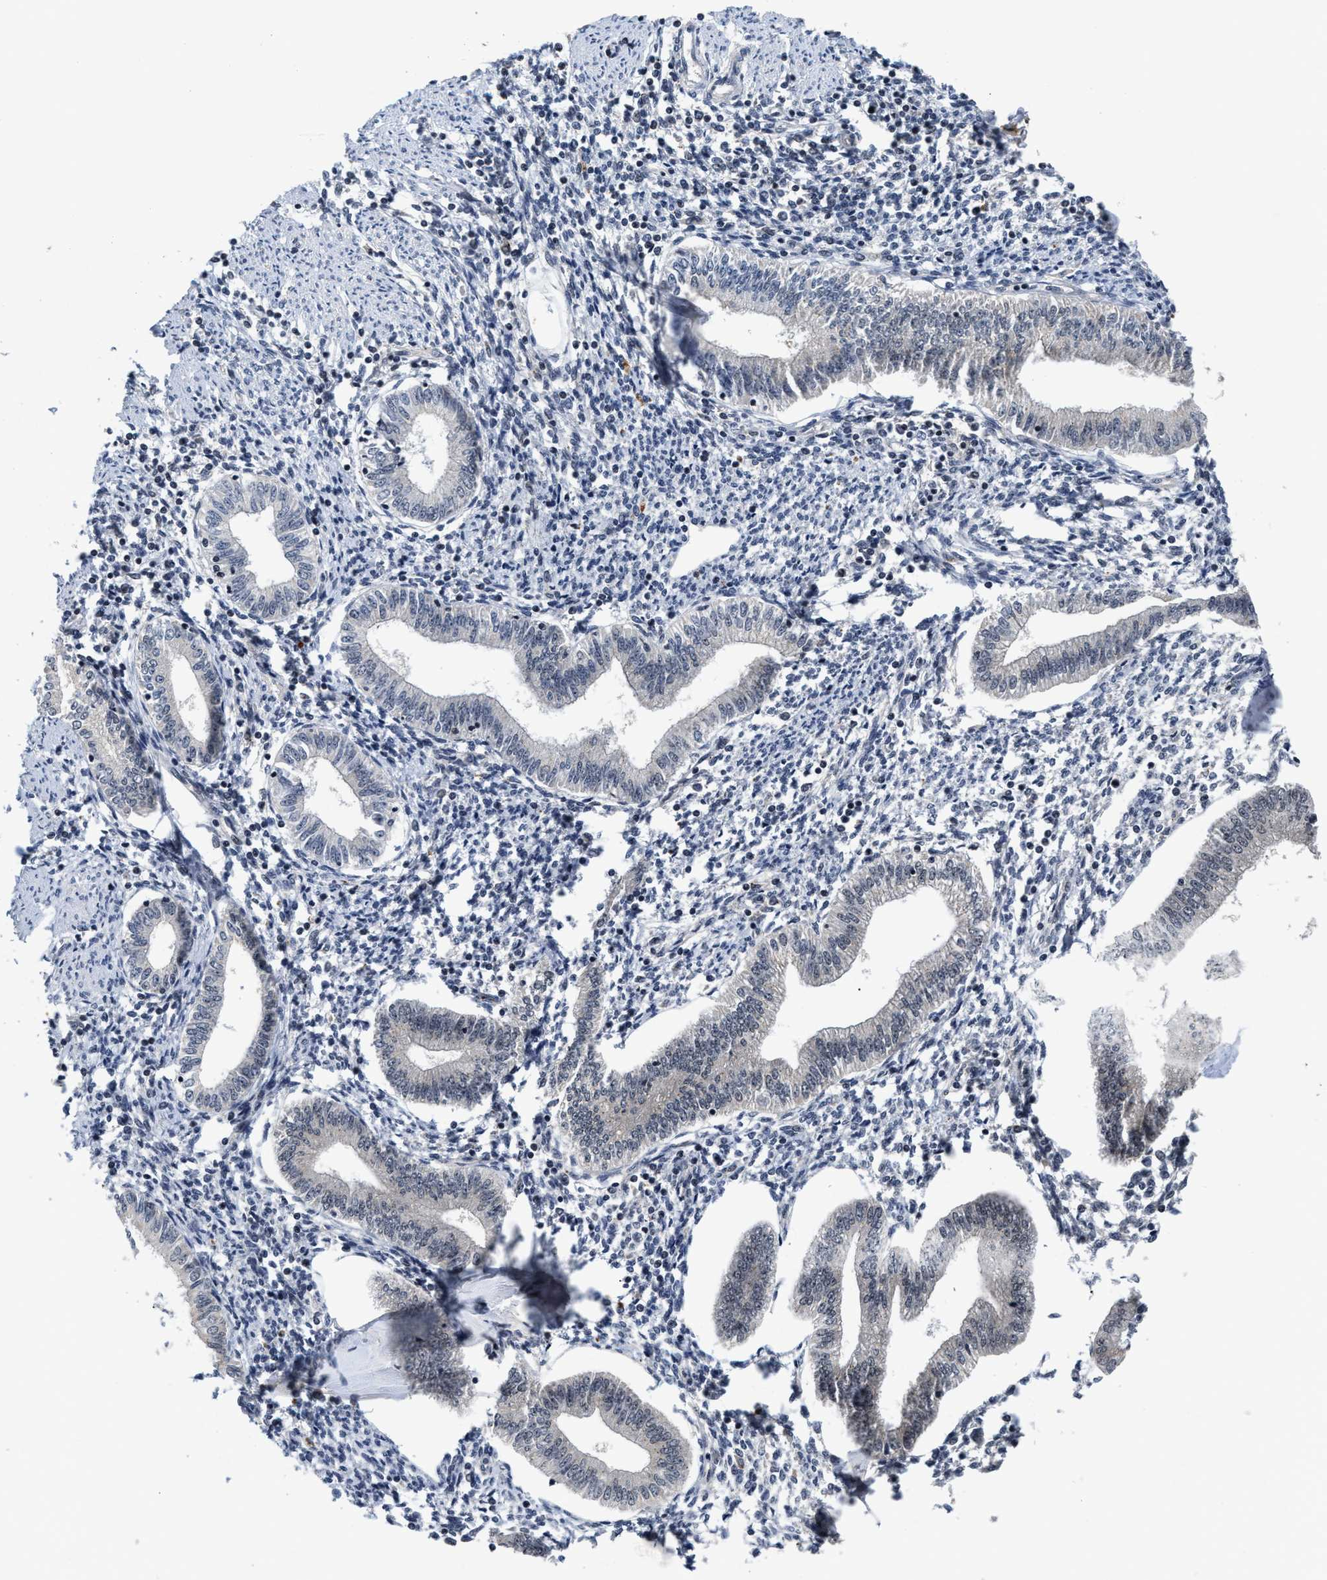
{"staining": {"intensity": "strong", "quantity": "25%-75%", "location": "nuclear"}, "tissue": "endometrium", "cell_type": "Cells in endometrial stroma", "image_type": "normal", "snomed": [{"axis": "morphology", "description": "Normal tissue, NOS"}, {"axis": "topography", "description": "Endometrium"}], "caption": "Immunohistochemistry (IHC) of benign endometrium reveals high levels of strong nuclear staining in approximately 25%-75% of cells in endometrial stroma.", "gene": "INIP", "patient": {"sex": "female", "age": 50}}